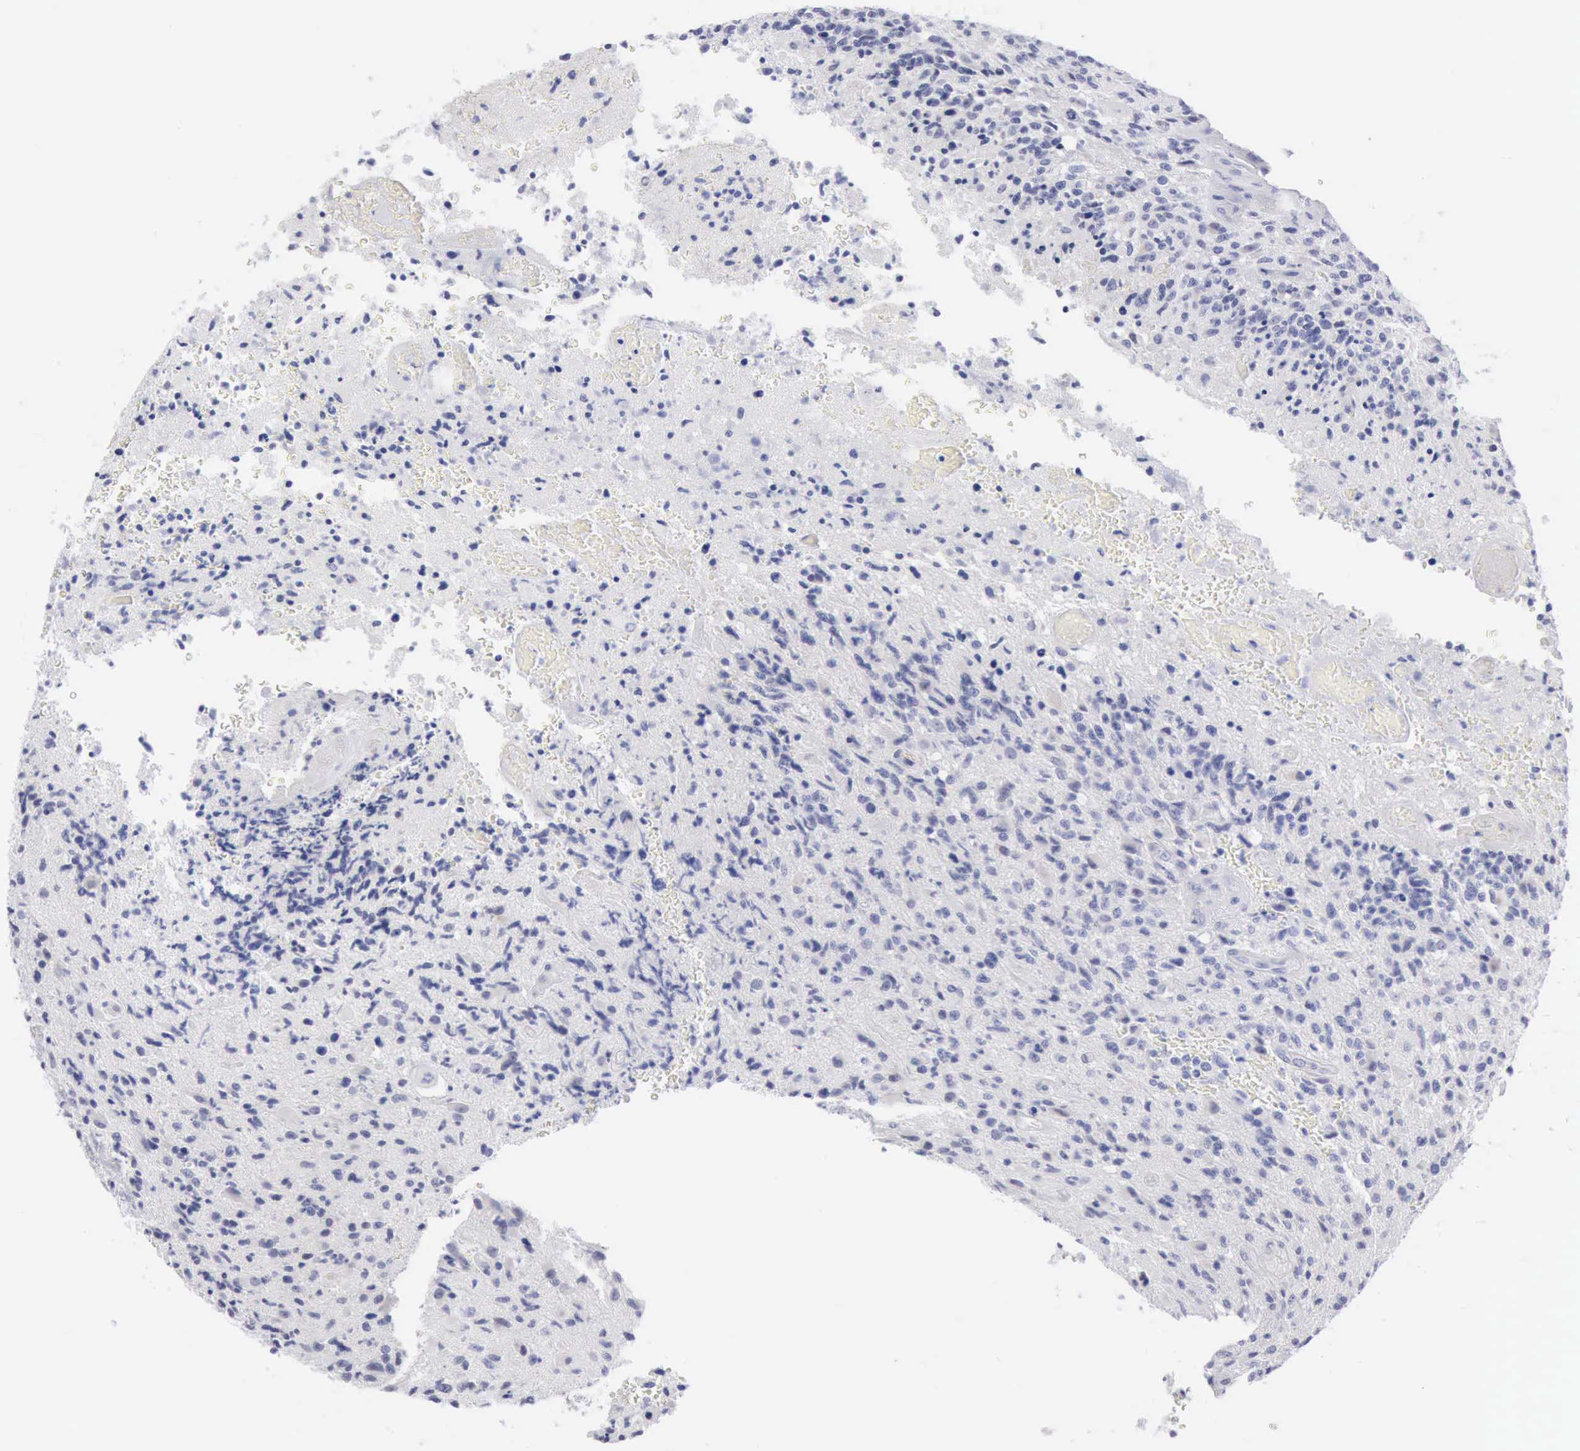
{"staining": {"intensity": "negative", "quantity": "none", "location": "none"}, "tissue": "glioma", "cell_type": "Tumor cells", "image_type": "cancer", "snomed": [{"axis": "morphology", "description": "Glioma, malignant, High grade"}, {"axis": "topography", "description": "Brain"}], "caption": "An IHC photomicrograph of malignant glioma (high-grade) is shown. There is no staining in tumor cells of malignant glioma (high-grade).", "gene": "ANGEL1", "patient": {"sex": "male", "age": 36}}